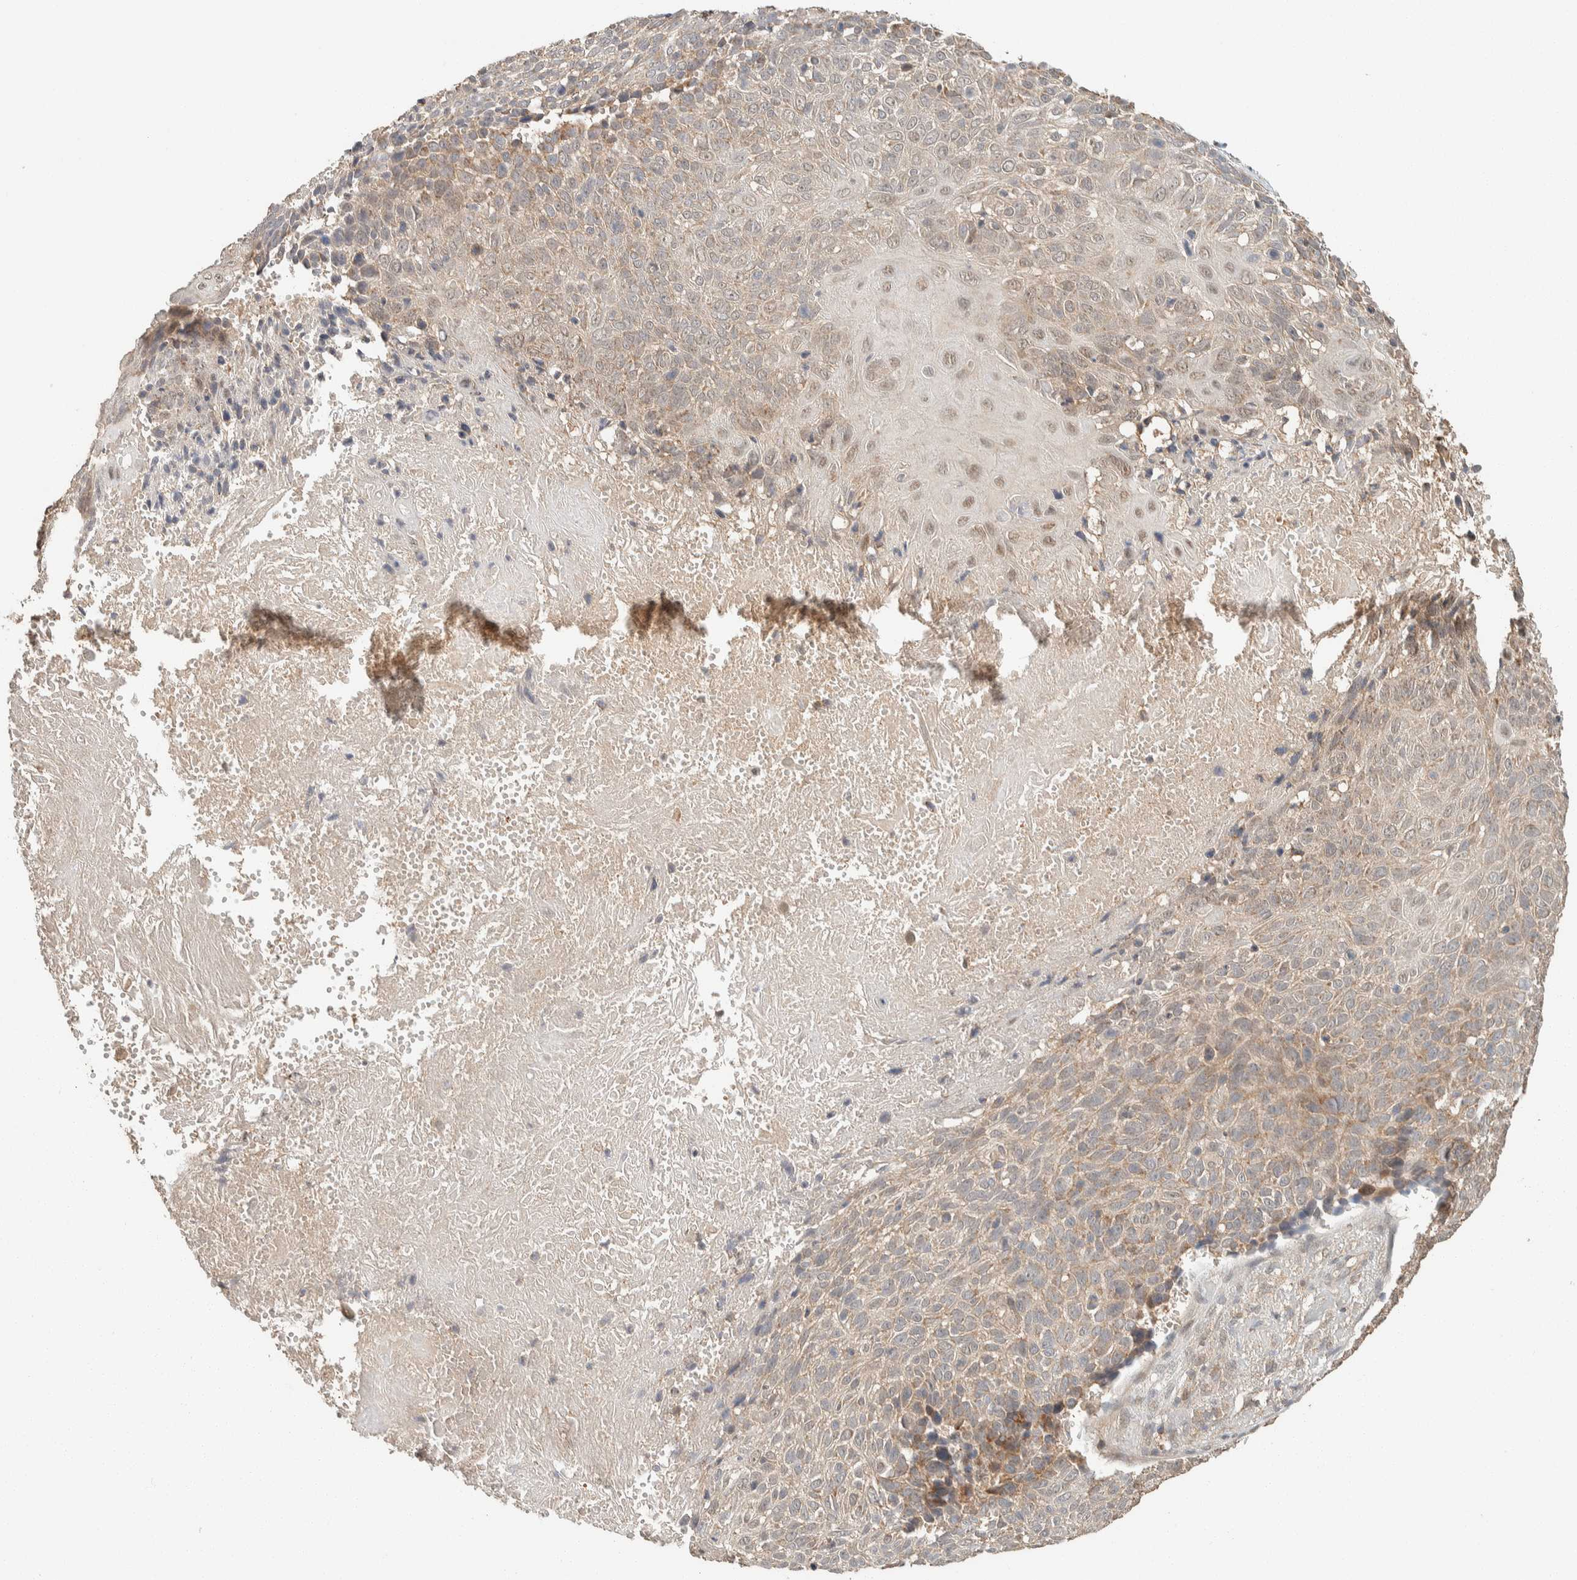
{"staining": {"intensity": "weak", "quantity": "<25%", "location": "cytoplasmic/membranous,nuclear"}, "tissue": "cervical cancer", "cell_type": "Tumor cells", "image_type": "cancer", "snomed": [{"axis": "morphology", "description": "Squamous cell carcinoma, NOS"}, {"axis": "topography", "description": "Cervix"}], "caption": "Cervical cancer (squamous cell carcinoma) was stained to show a protein in brown. There is no significant positivity in tumor cells.", "gene": "ZNF567", "patient": {"sex": "female", "age": 74}}